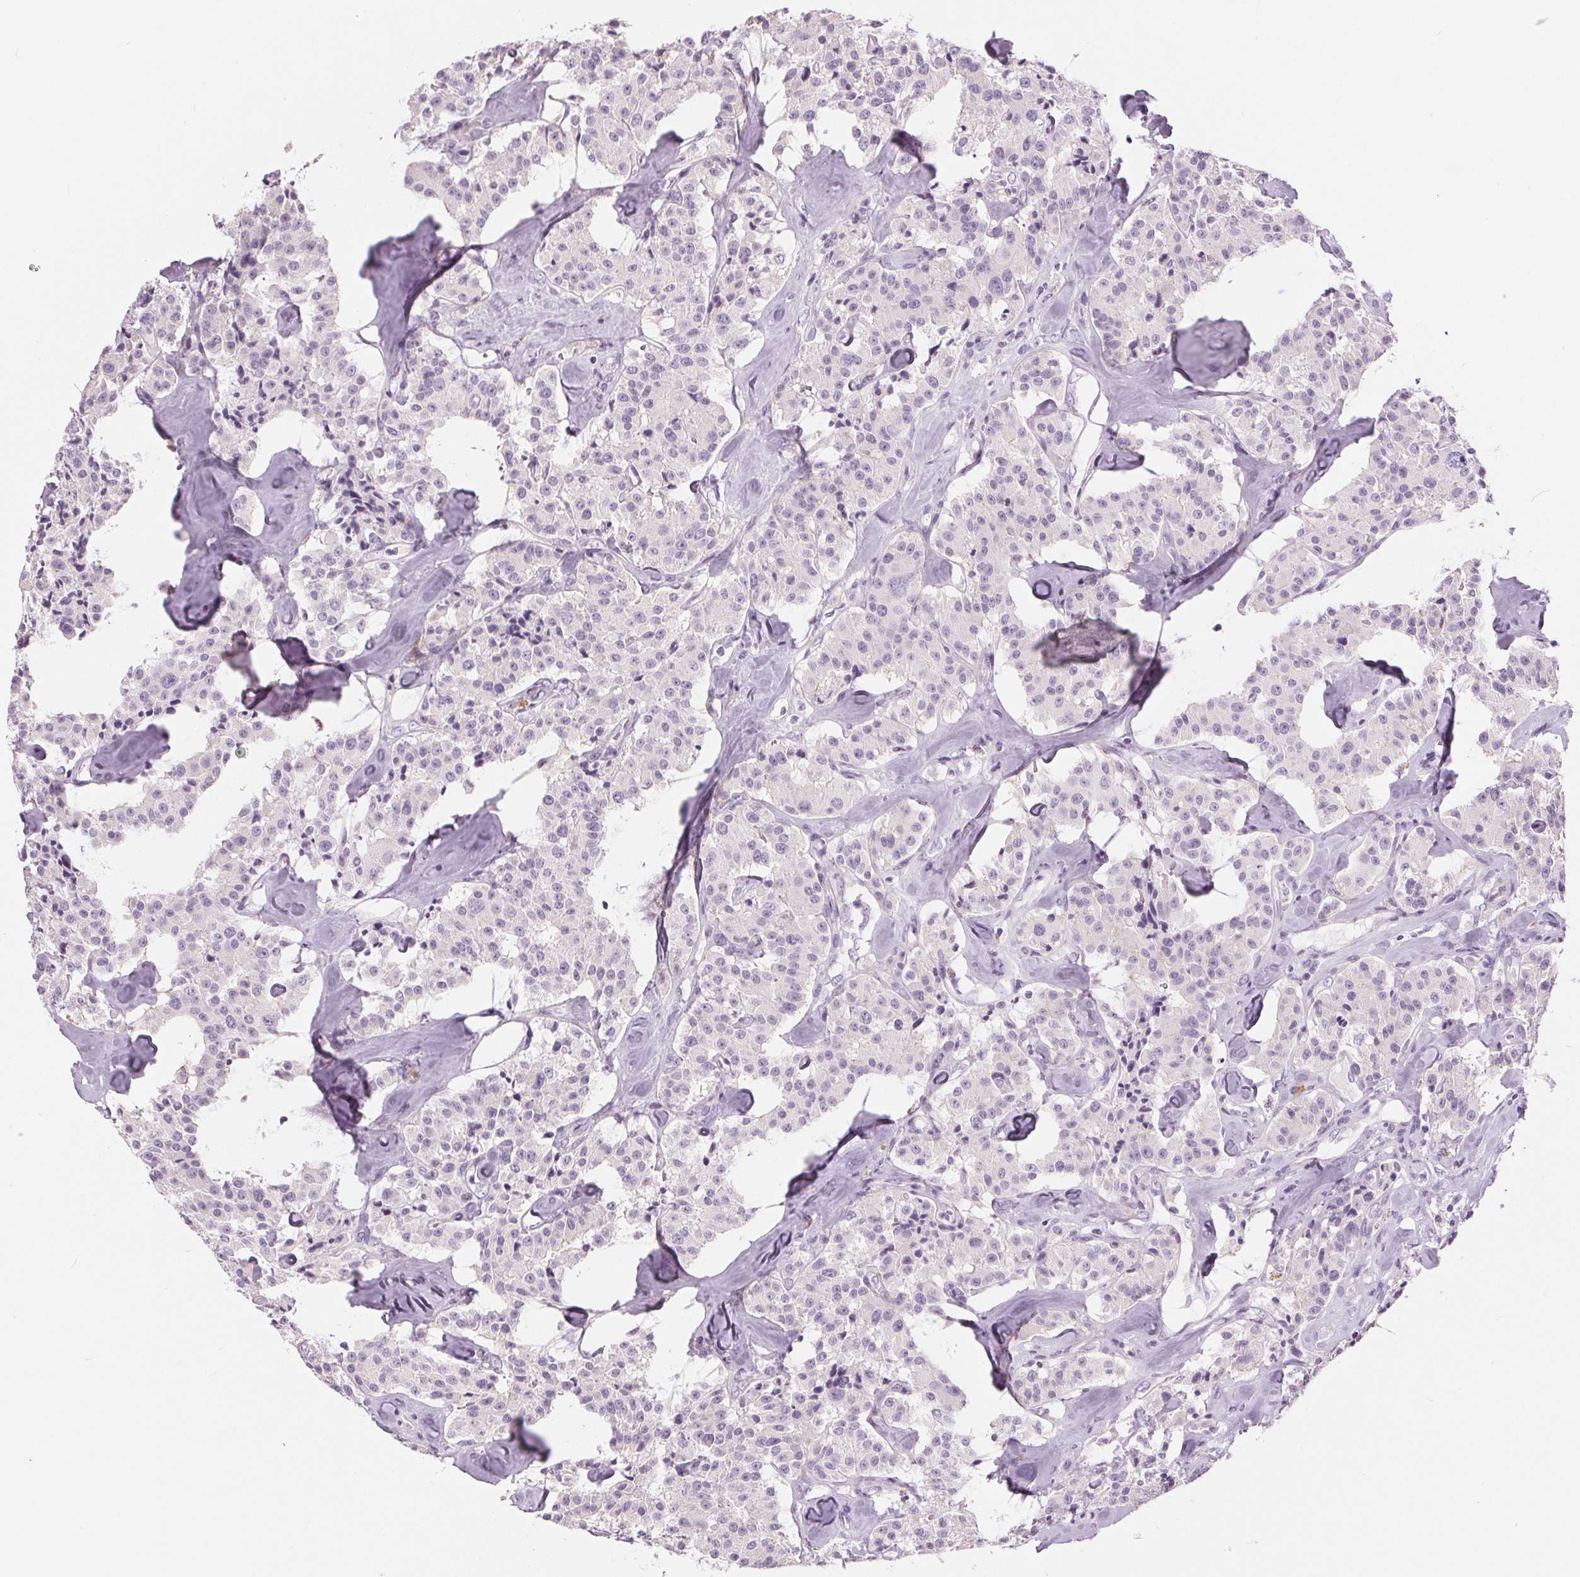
{"staining": {"intensity": "negative", "quantity": "none", "location": "none"}, "tissue": "carcinoid", "cell_type": "Tumor cells", "image_type": "cancer", "snomed": [{"axis": "morphology", "description": "Carcinoid, malignant, NOS"}, {"axis": "topography", "description": "Pancreas"}], "caption": "An immunohistochemistry photomicrograph of carcinoid (malignant) is shown. There is no staining in tumor cells of carcinoid (malignant).", "gene": "MISP", "patient": {"sex": "male", "age": 41}}